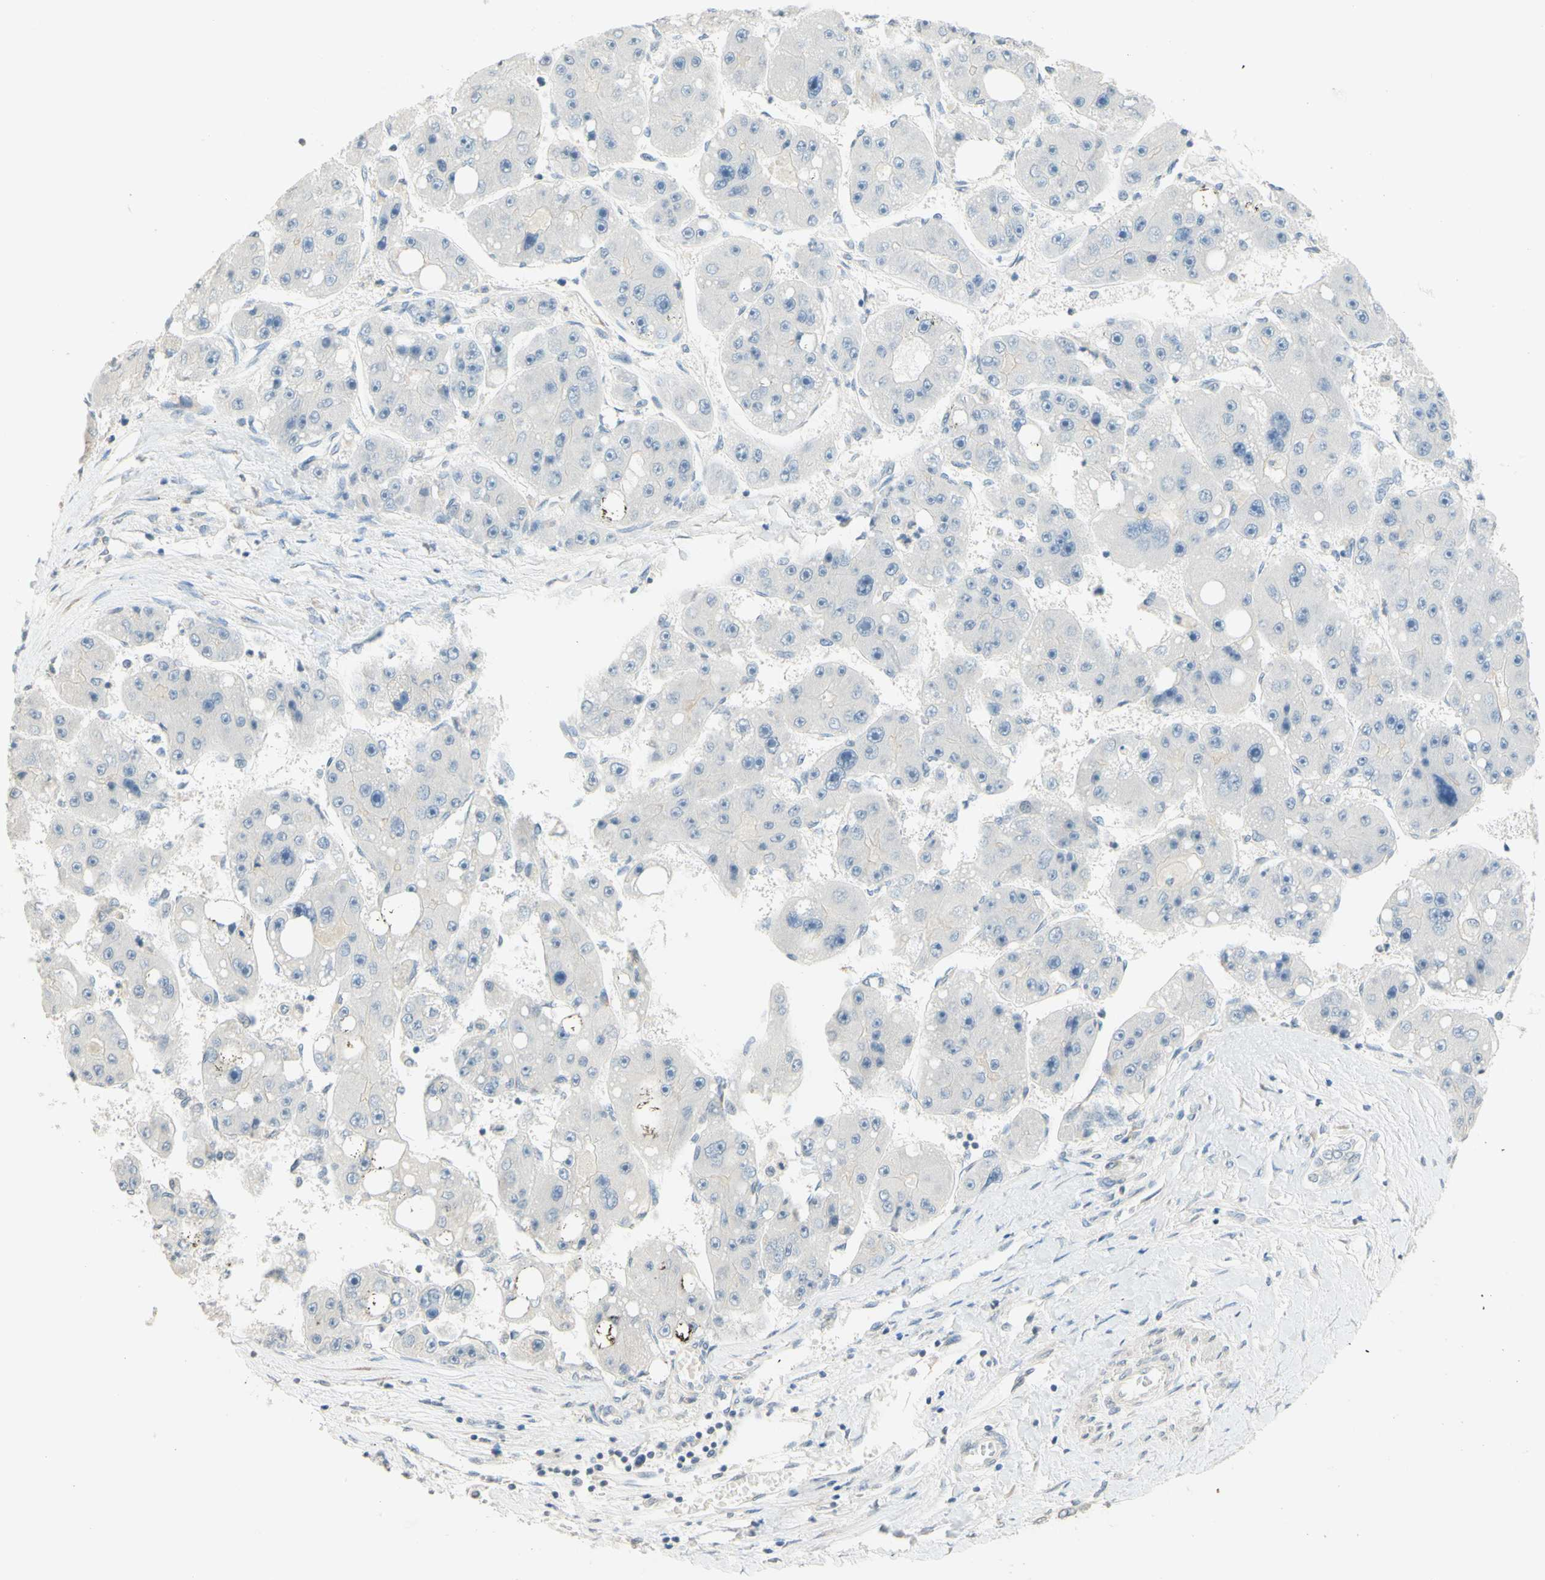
{"staining": {"intensity": "negative", "quantity": "none", "location": "none"}, "tissue": "liver cancer", "cell_type": "Tumor cells", "image_type": "cancer", "snomed": [{"axis": "morphology", "description": "Carcinoma, Hepatocellular, NOS"}, {"axis": "topography", "description": "Liver"}], "caption": "IHC of human liver hepatocellular carcinoma displays no expression in tumor cells.", "gene": "MAG", "patient": {"sex": "female", "age": 61}}